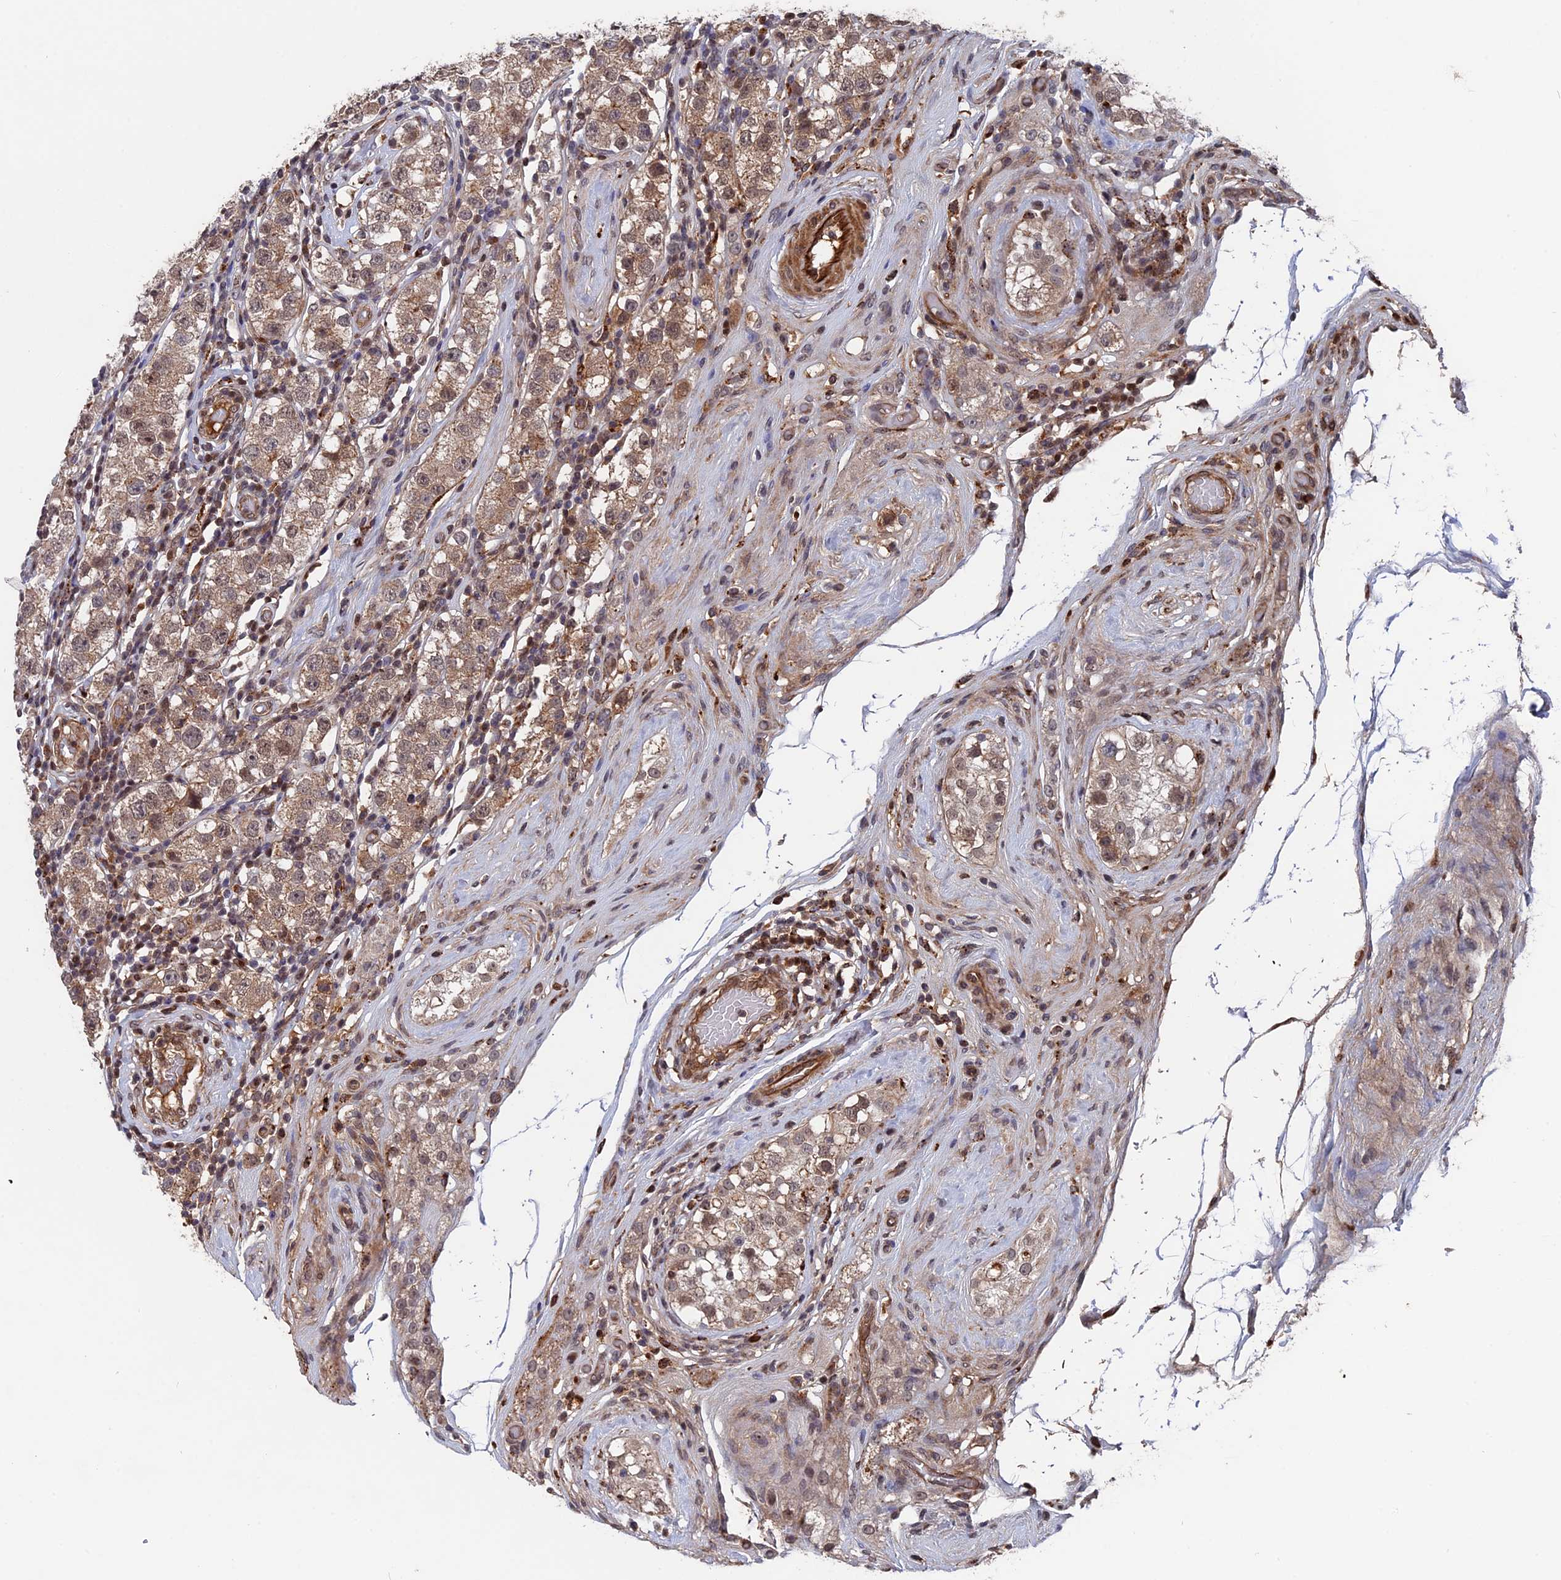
{"staining": {"intensity": "weak", "quantity": ">75%", "location": "cytoplasmic/membranous"}, "tissue": "testis cancer", "cell_type": "Tumor cells", "image_type": "cancer", "snomed": [{"axis": "morphology", "description": "Seminoma, NOS"}, {"axis": "topography", "description": "Testis"}], "caption": "This is an image of immunohistochemistry staining of seminoma (testis), which shows weak positivity in the cytoplasmic/membranous of tumor cells.", "gene": "NOSIP", "patient": {"sex": "male", "age": 34}}